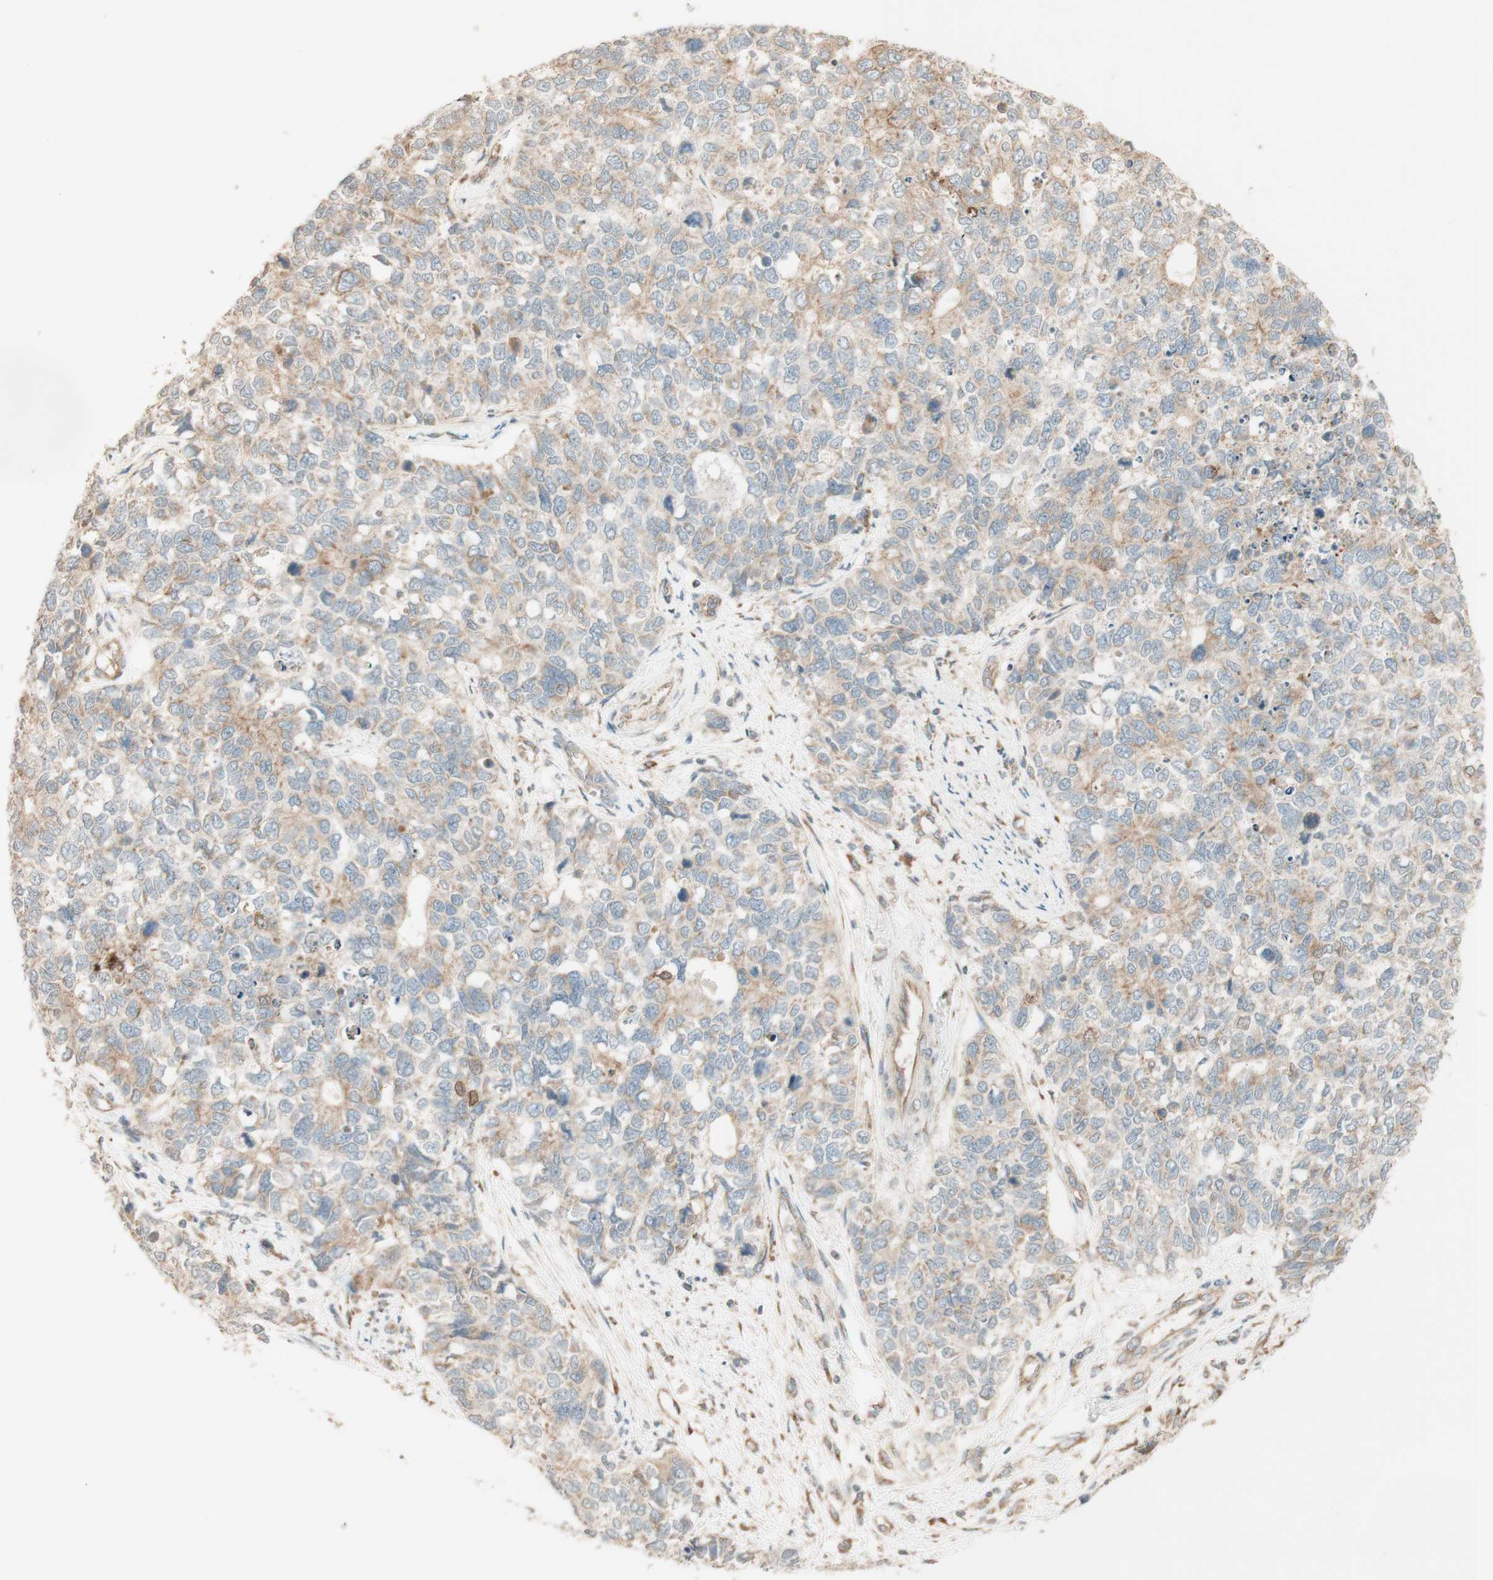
{"staining": {"intensity": "weak", "quantity": "25%-75%", "location": "cytoplasmic/membranous"}, "tissue": "cervical cancer", "cell_type": "Tumor cells", "image_type": "cancer", "snomed": [{"axis": "morphology", "description": "Squamous cell carcinoma, NOS"}, {"axis": "topography", "description": "Cervix"}], "caption": "Protein staining of cervical squamous cell carcinoma tissue shows weak cytoplasmic/membranous staining in about 25%-75% of tumor cells.", "gene": "CLCN2", "patient": {"sex": "female", "age": 63}}